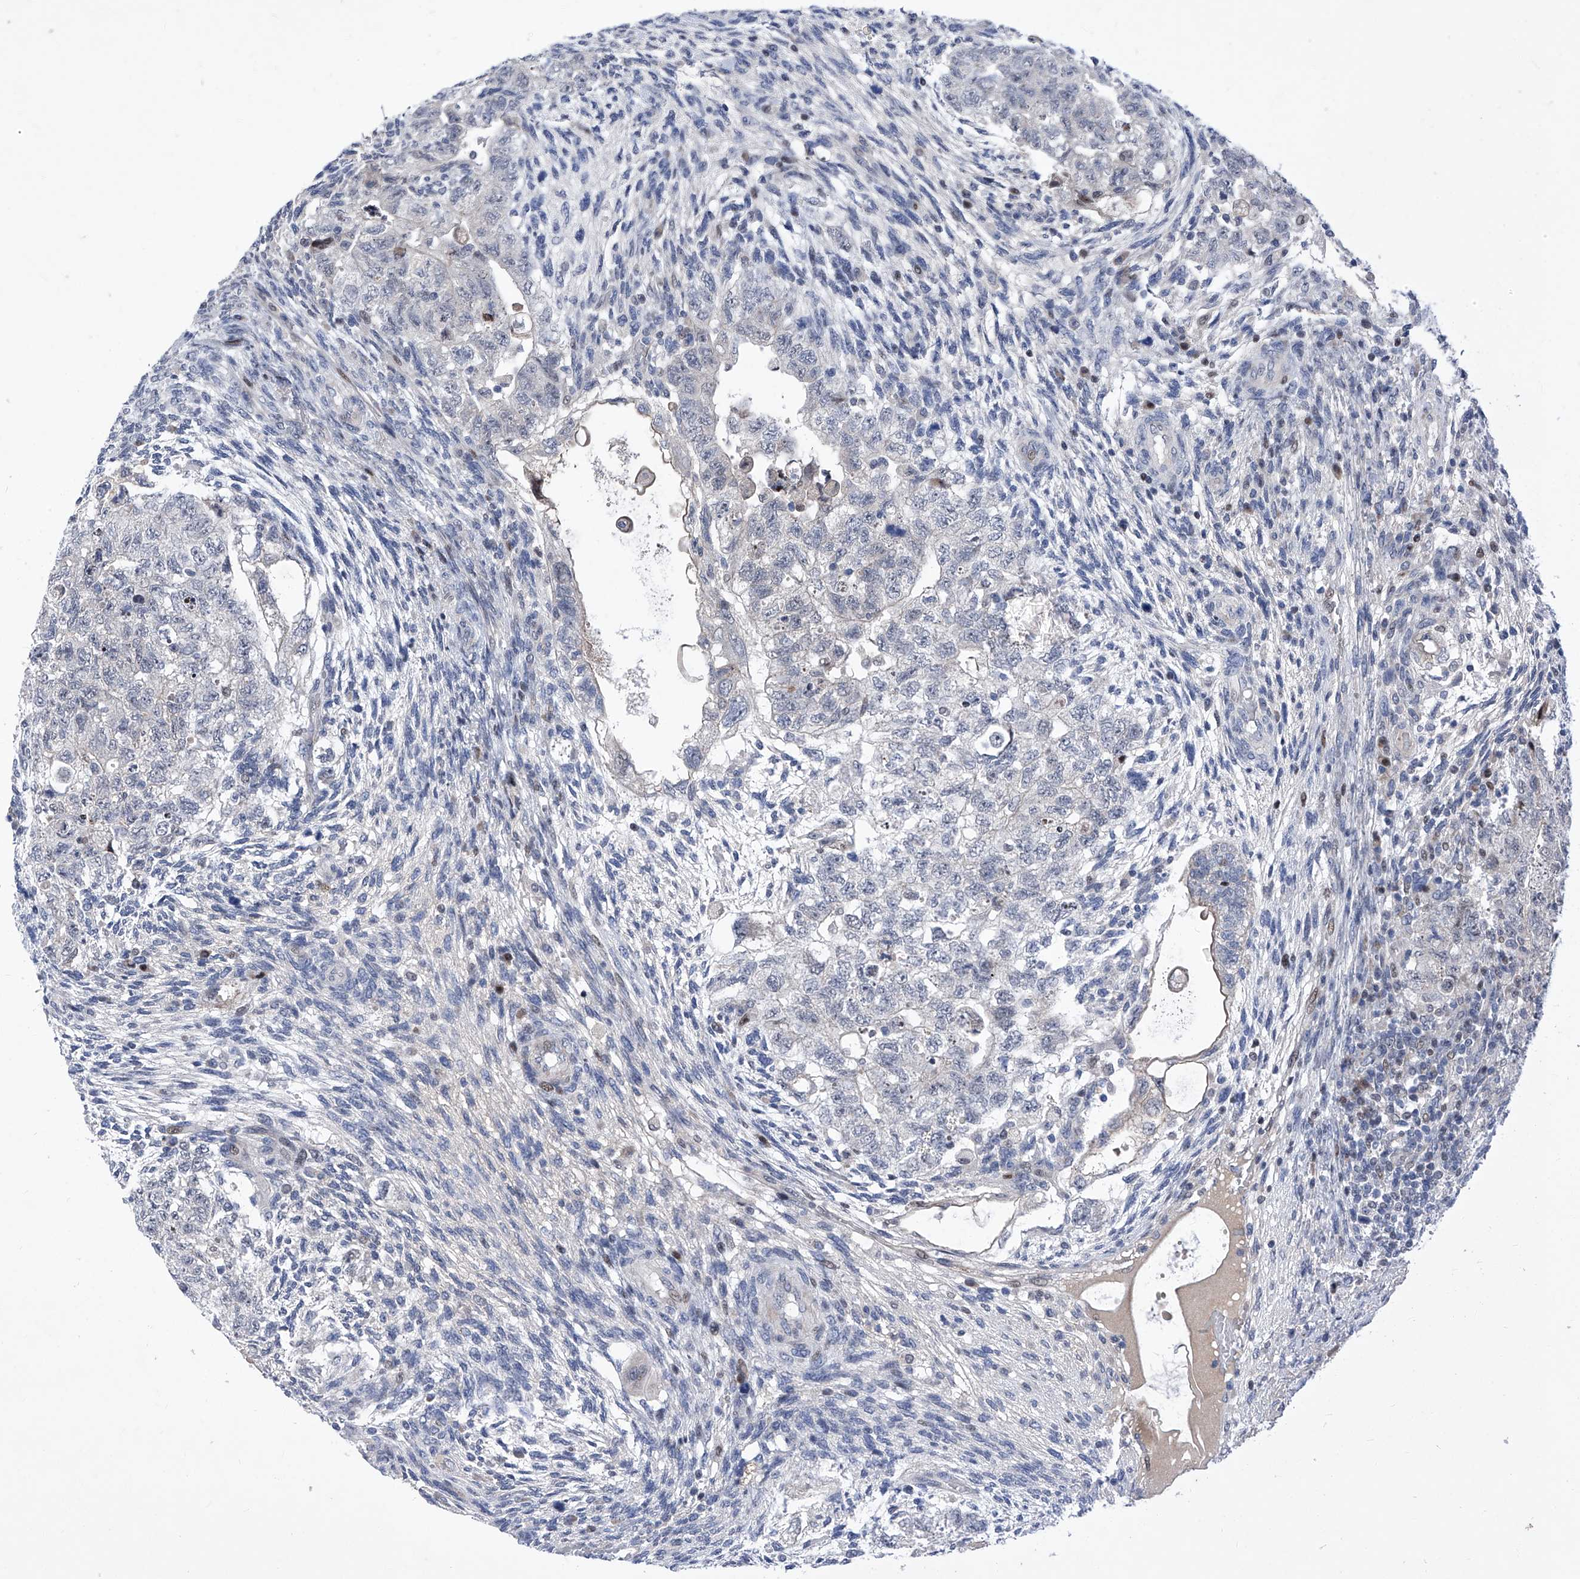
{"staining": {"intensity": "negative", "quantity": "none", "location": "none"}, "tissue": "testis cancer", "cell_type": "Tumor cells", "image_type": "cancer", "snomed": [{"axis": "morphology", "description": "Carcinoma, Embryonal, NOS"}, {"axis": "topography", "description": "Testis"}], "caption": "Photomicrograph shows no significant protein staining in tumor cells of testis embryonal carcinoma.", "gene": "NUFIP1", "patient": {"sex": "male", "age": 36}}